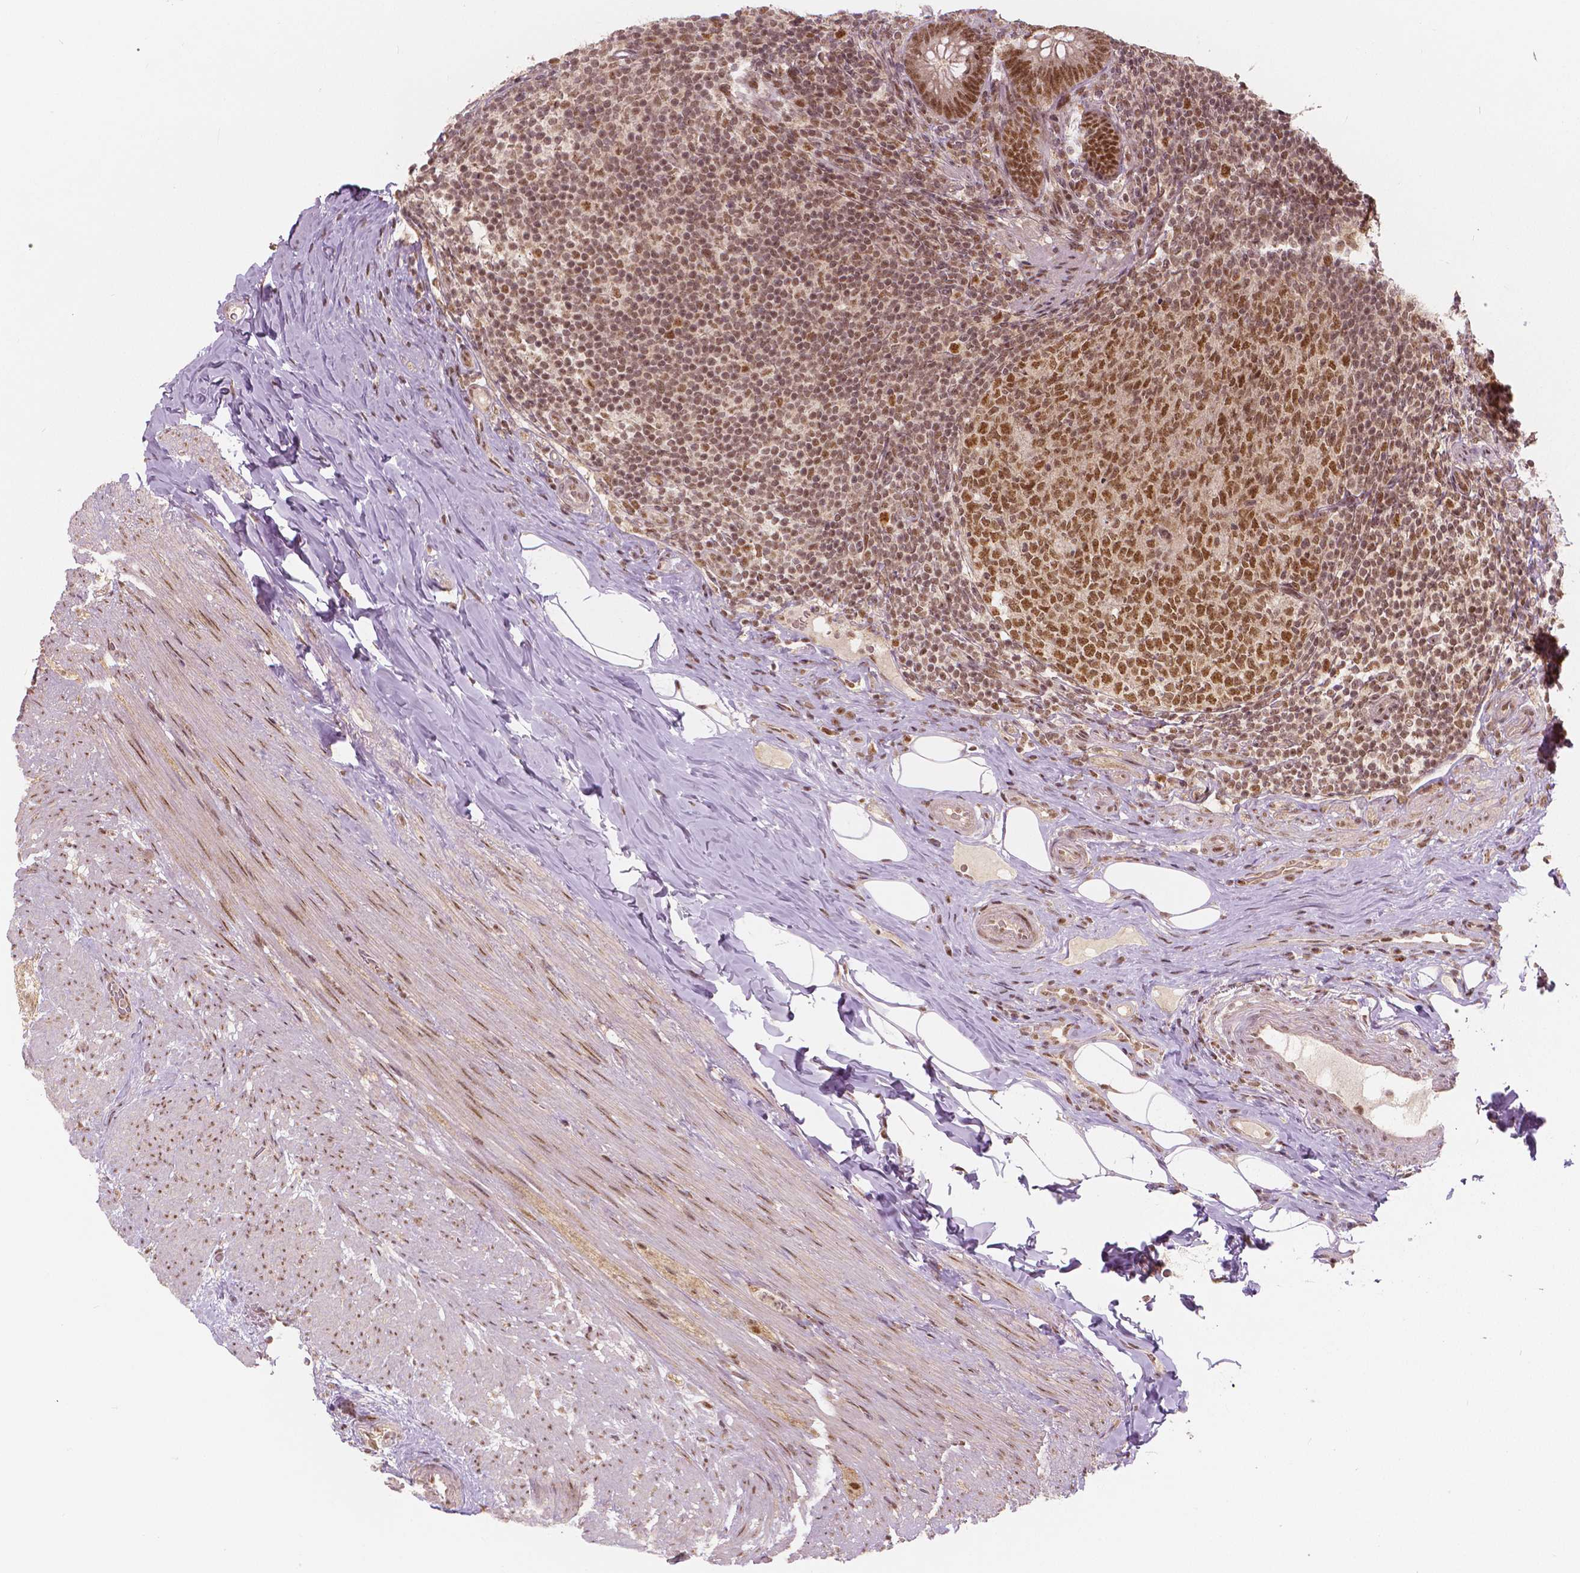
{"staining": {"intensity": "moderate", "quantity": ">75%", "location": "nuclear"}, "tissue": "appendix", "cell_type": "Glandular cells", "image_type": "normal", "snomed": [{"axis": "morphology", "description": "Normal tissue, NOS"}, {"axis": "topography", "description": "Appendix"}], "caption": "A micrograph showing moderate nuclear expression in about >75% of glandular cells in unremarkable appendix, as visualized by brown immunohistochemical staining.", "gene": "NSD2", "patient": {"sex": "male", "age": 47}}